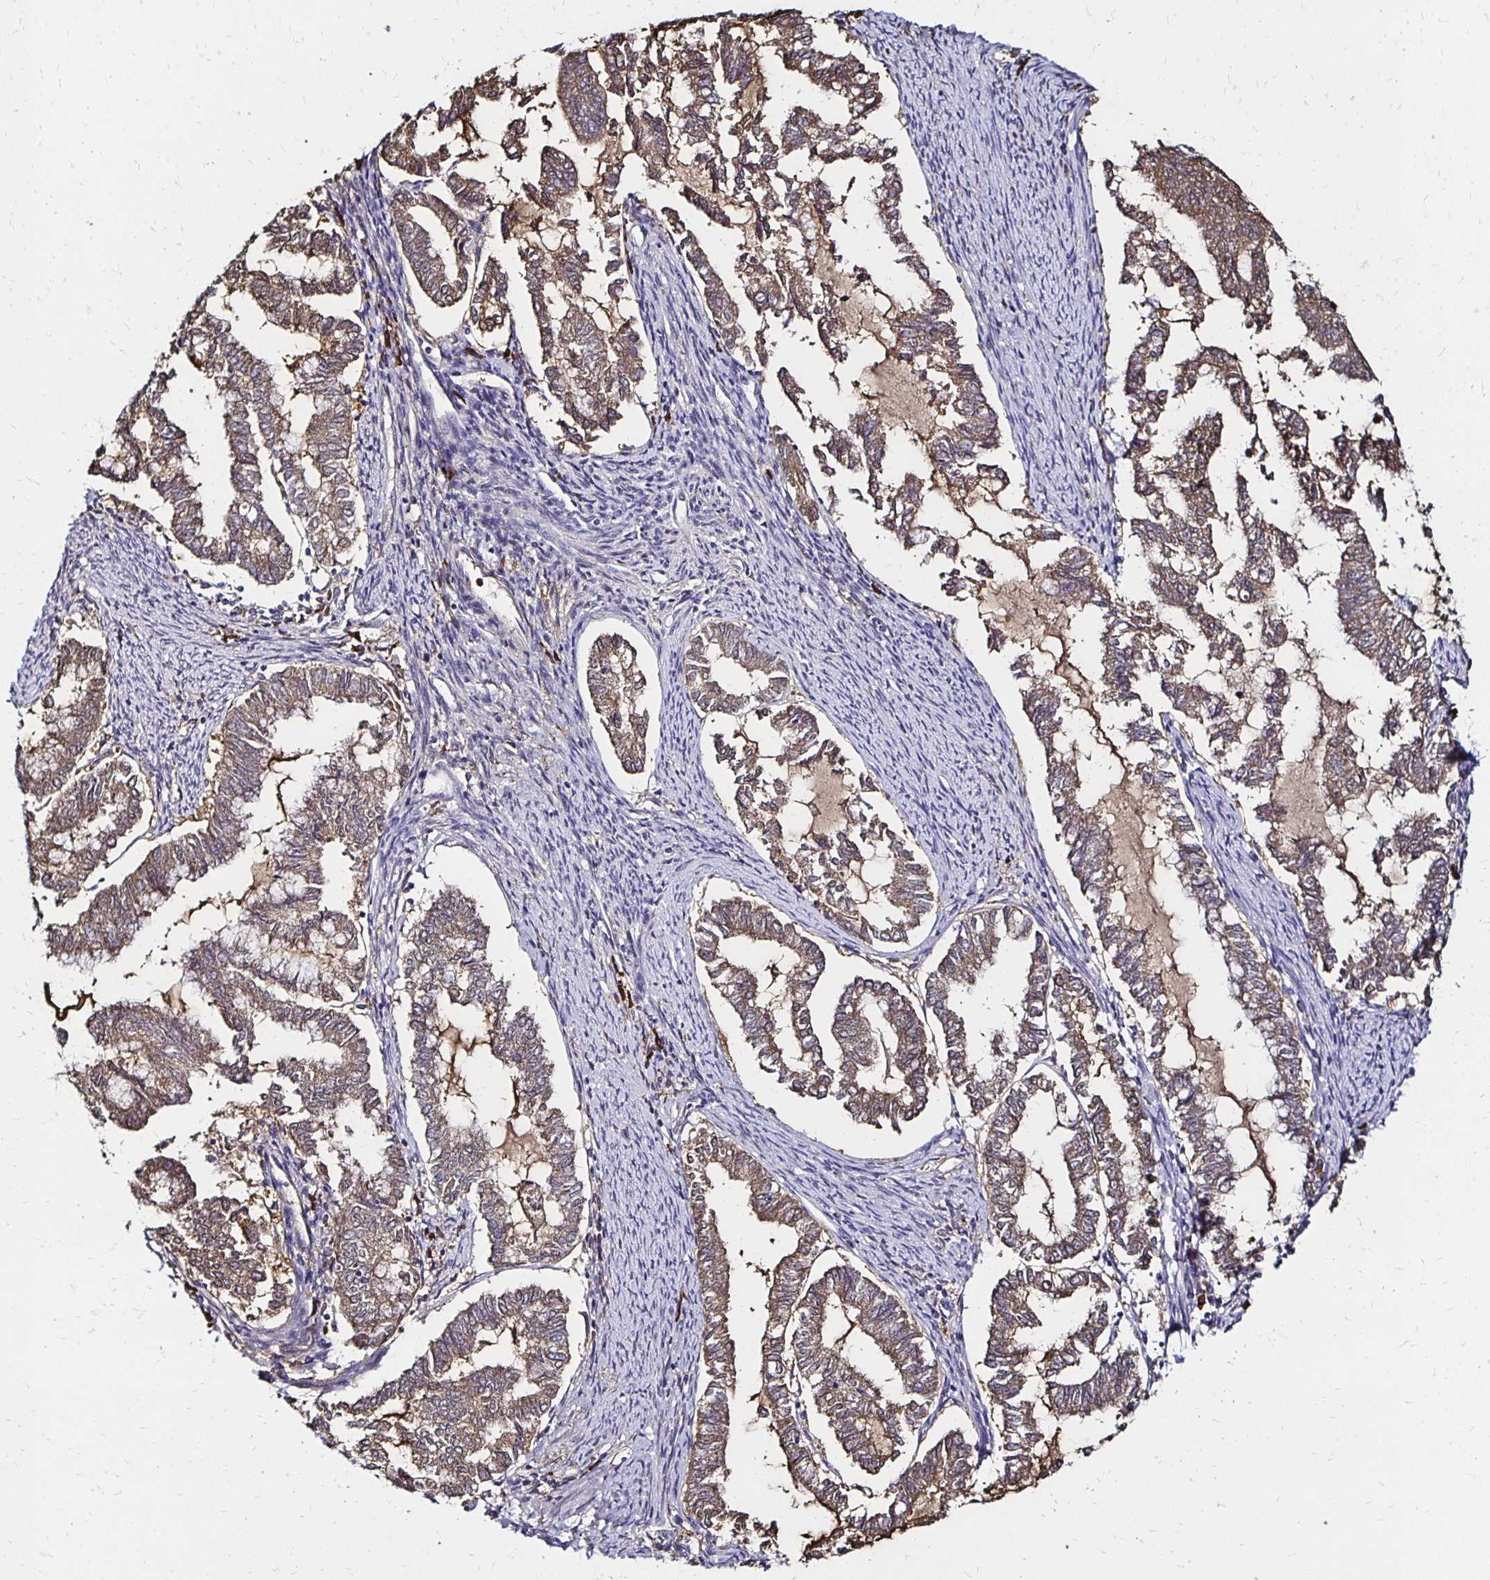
{"staining": {"intensity": "weak", "quantity": ">75%", "location": "cytoplasmic/membranous"}, "tissue": "endometrial cancer", "cell_type": "Tumor cells", "image_type": "cancer", "snomed": [{"axis": "morphology", "description": "Adenocarcinoma, NOS"}, {"axis": "topography", "description": "Endometrium"}], "caption": "Endometrial adenocarcinoma tissue reveals weak cytoplasmic/membranous staining in approximately >75% of tumor cells", "gene": "TXN", "patient": {"sex": "female", "age": 79}}